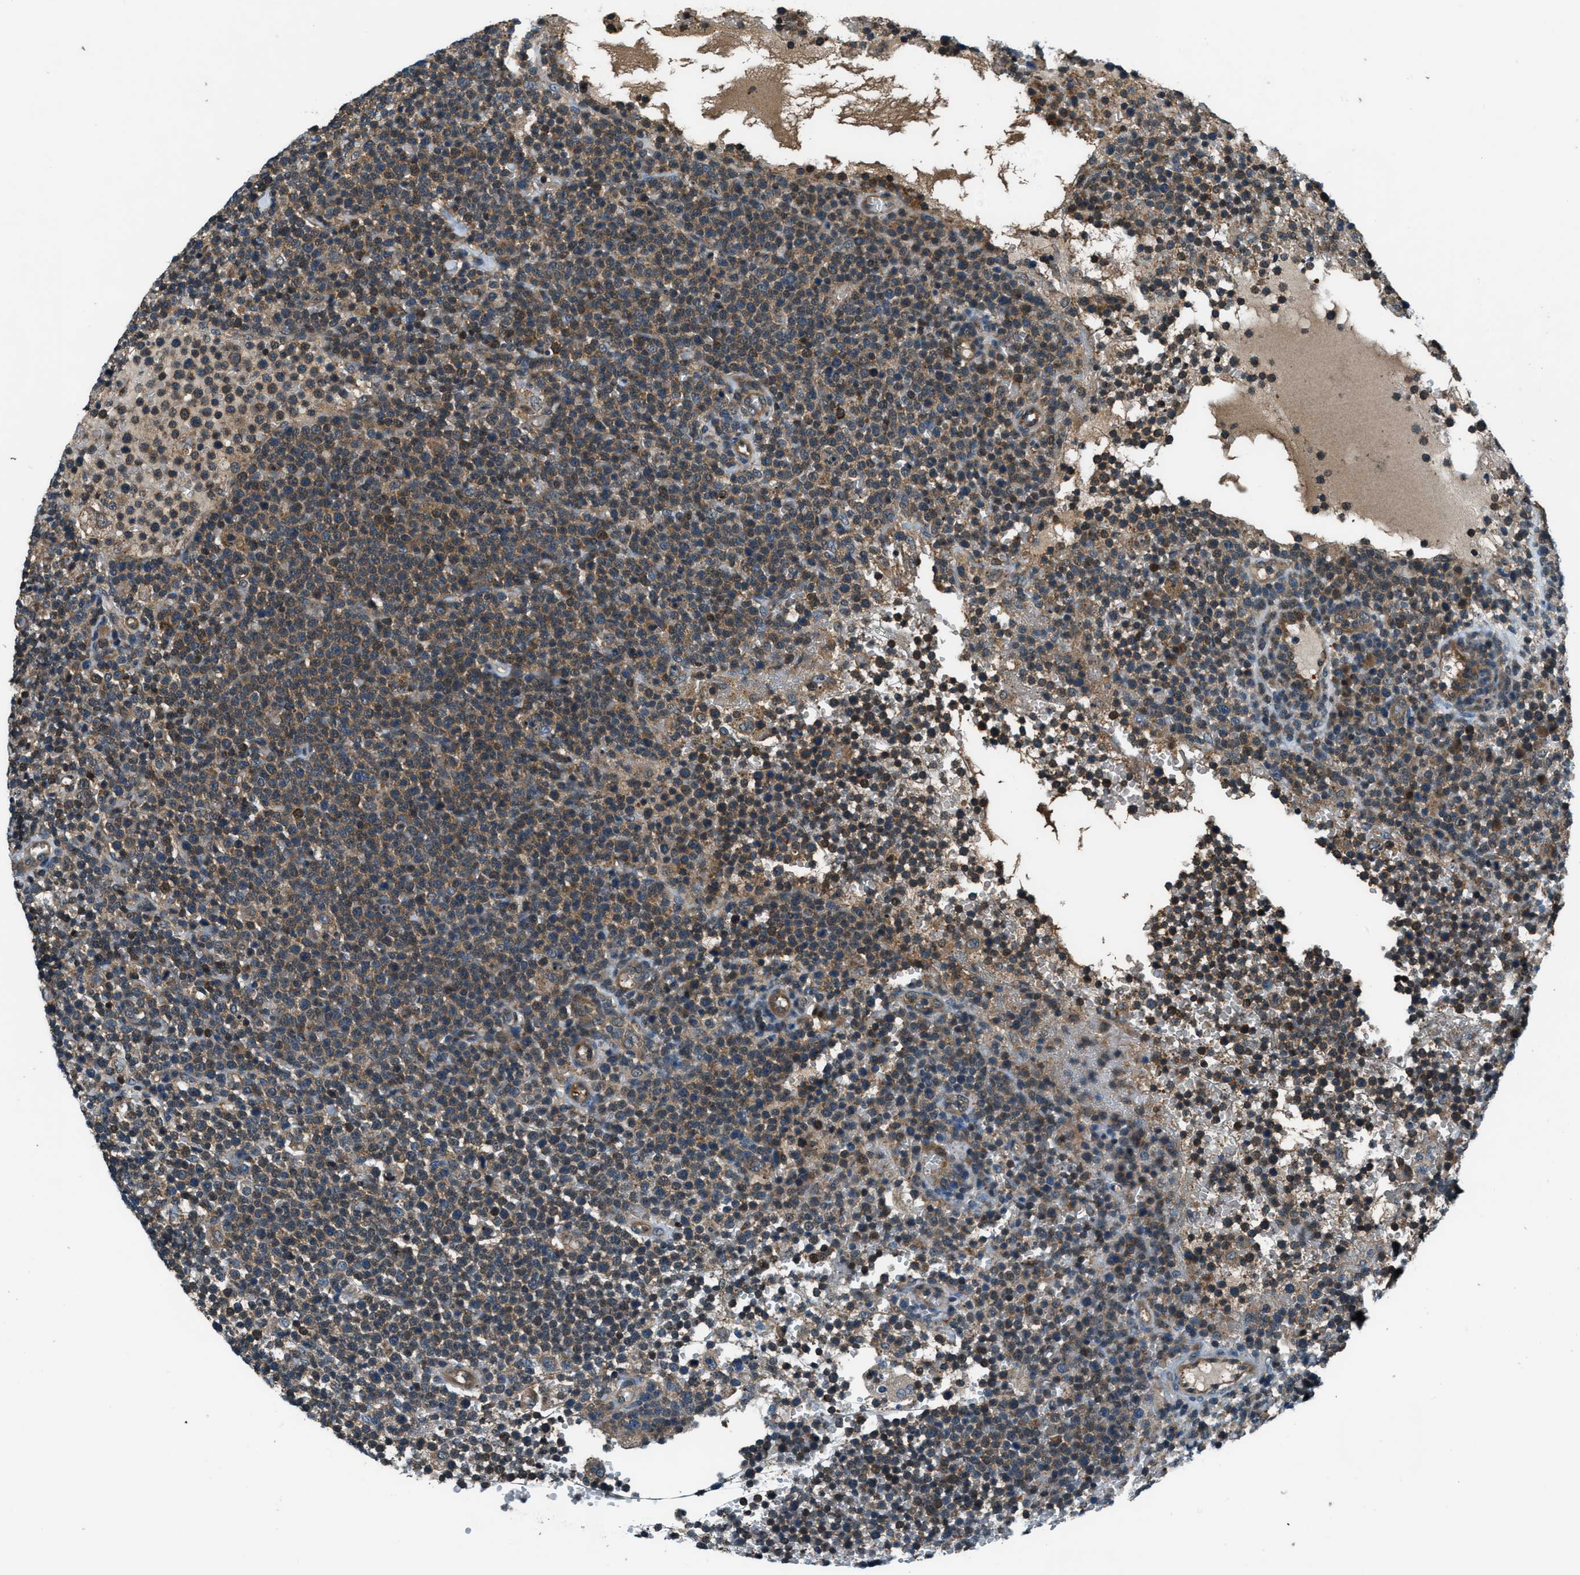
{"staining": {"intensity": "moderate", "quantity": ">75%", "location": "cytoplasmic/membranous"}, "tissue": "lymphoma", "cell_type": "Tumor cells", "image_type": "cancer", "snomed": [{"axis": "morphology", "description": "Malignant lymphoma, non-Hodgkin's type, High grade"}, {"axis": "topography", "description": "Lymph node"}], "caption": "This histopathology image displays malignant lymphoma, non-Hodgkin's type (high-grade) stained with immunohistochemistry to label a protein in brown. The cytoplasmic/membranous of tumor cells show moderate positivity for the protein. Nuclei are counter-stained blue.", "gene": "HEBP2", "patient": {"sex": "male", "age": 61}}